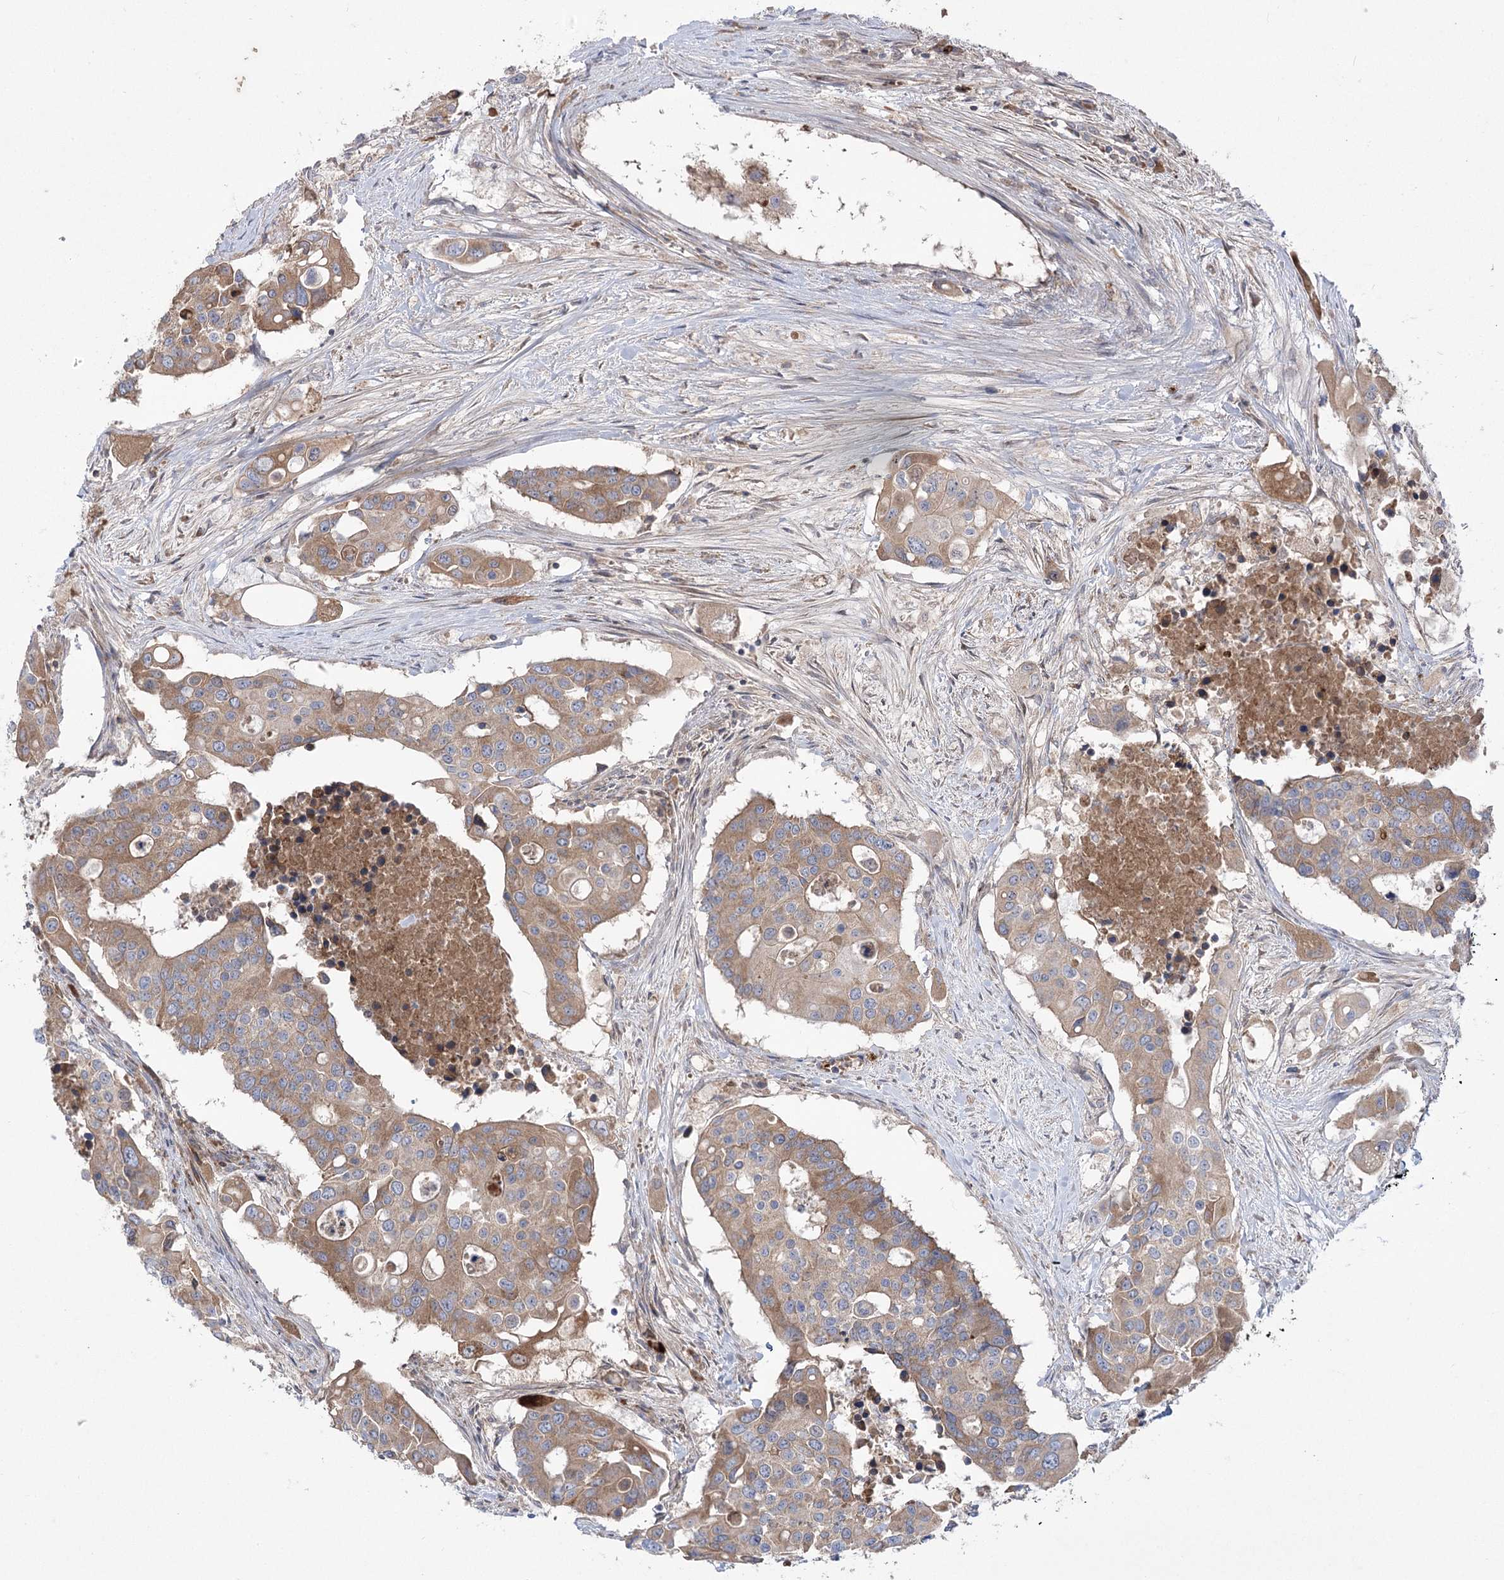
{"staining": {"intensity": "moderate", "quantity": ">75%", "location": "cytoplasmic/membranous"}, "tissue": "colorectal cancer", "cell_type": "Tumor cells", "image_type": "cancer", "snomed": [{"axis": "morphology", "description": "Adenocarcinoma, NOS"}, {"axis": "topography", "description": "Colon"}], "caption": "Tumor cells demonstrate medium levels of moderate cytoplasmic/membranous positivity in approximately >75% of cells in human colorectal adenocarcinoma.", "gene": "PLEKHA5", "patient": {"sex": "male", "age": 77}}